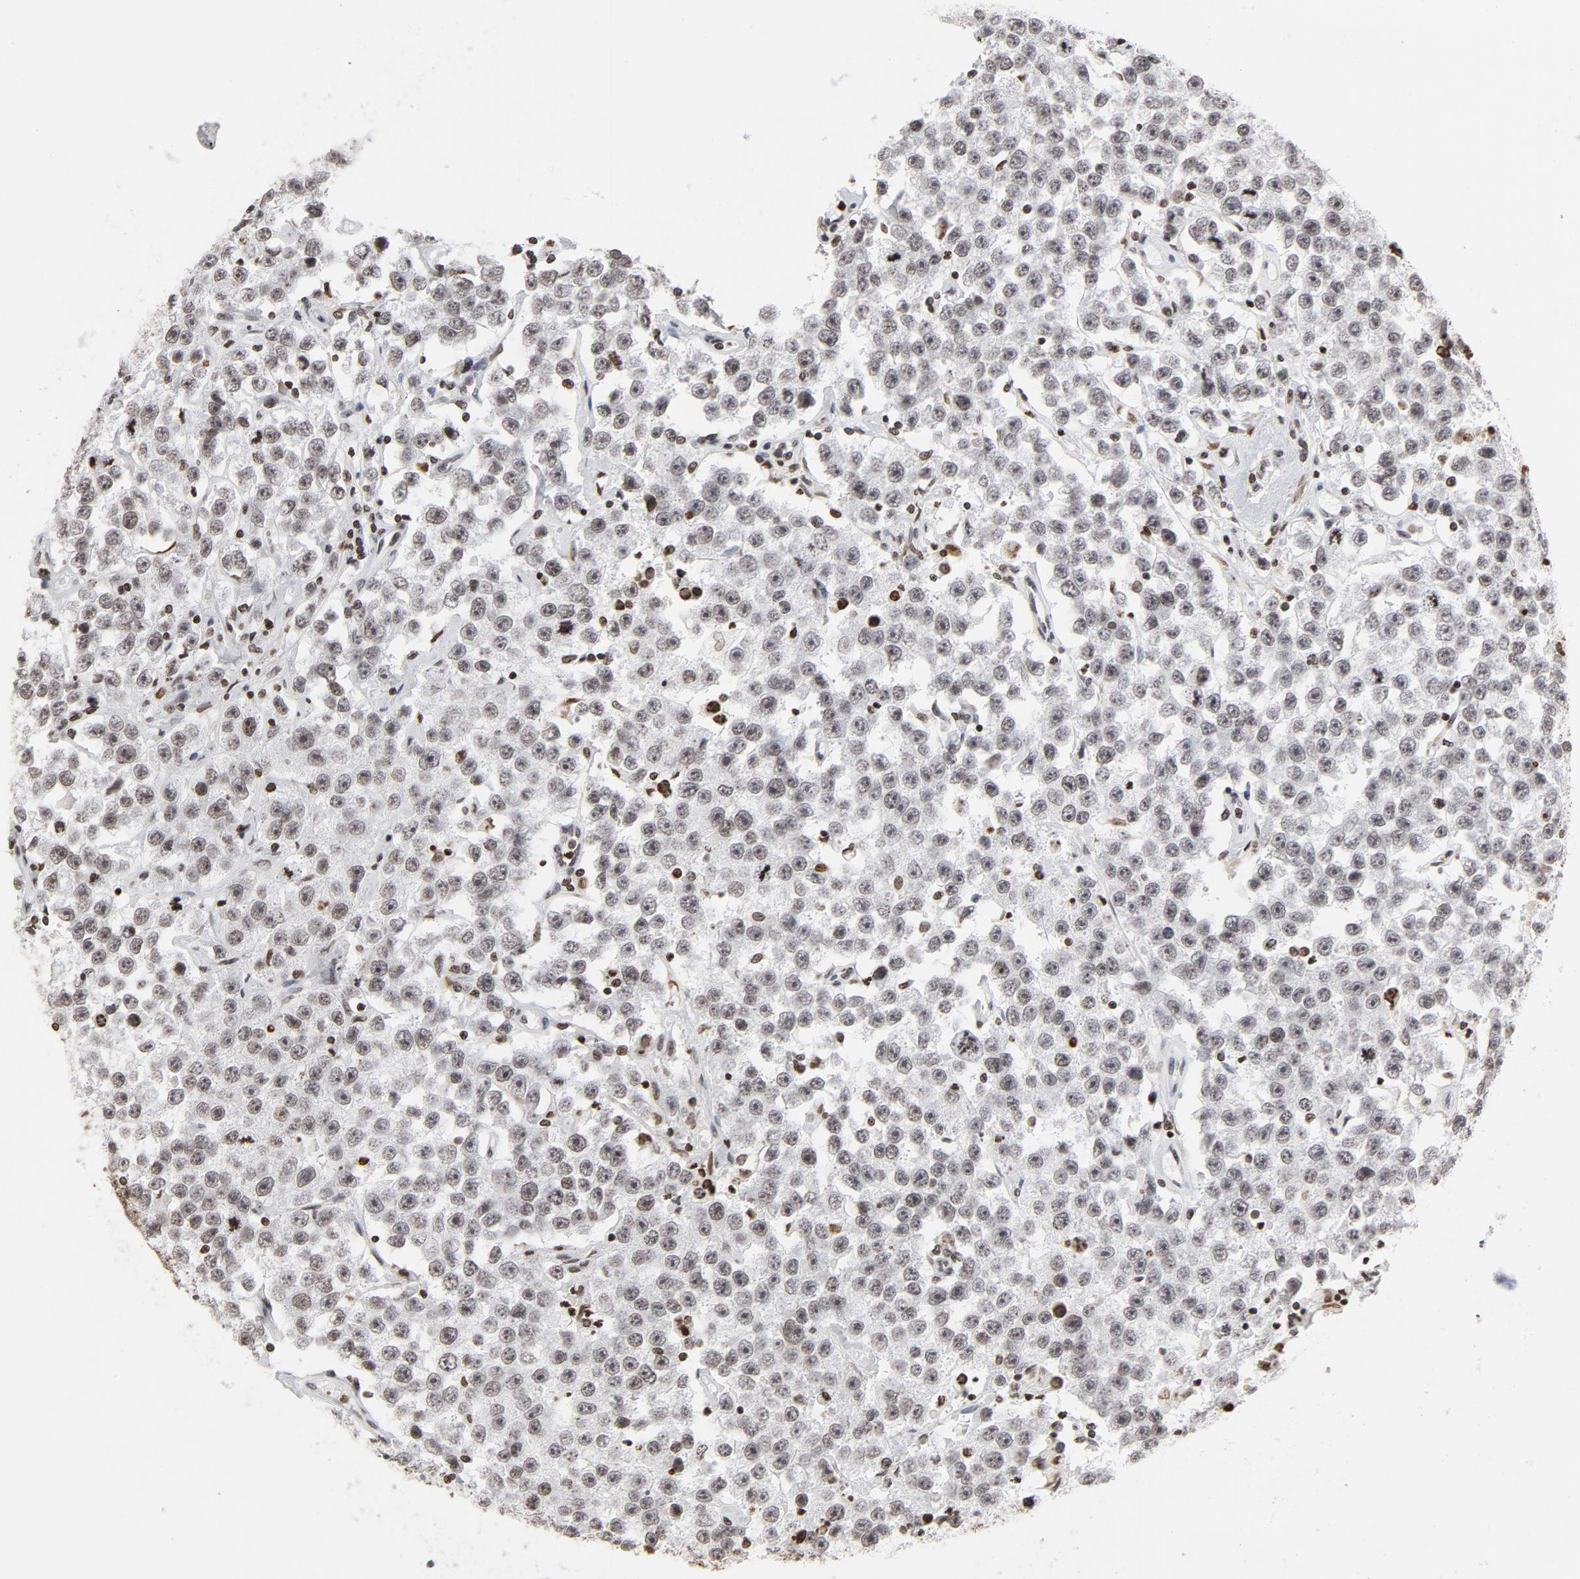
{"staining": {"intensity": "weak", "quantity": ">75%", "location": "nuclear"}, "tissue": "testis cancer", "cell_type": "Tumor cells", "image_type": "cancer", "snomed": [{"axis": "morphology", "description": "Seminoma, NOS"}, {"axis": "topography", "description": "Testis"}], "caption": "DAB (3,3'-diaminobenzidine) immunohistochemical staining of testis seminoma reveals weak nuclear protein staining in approximately >75% of tumor cells.", "gene": "H2AC12", "patient": {"sex": "male", "age": 52}}